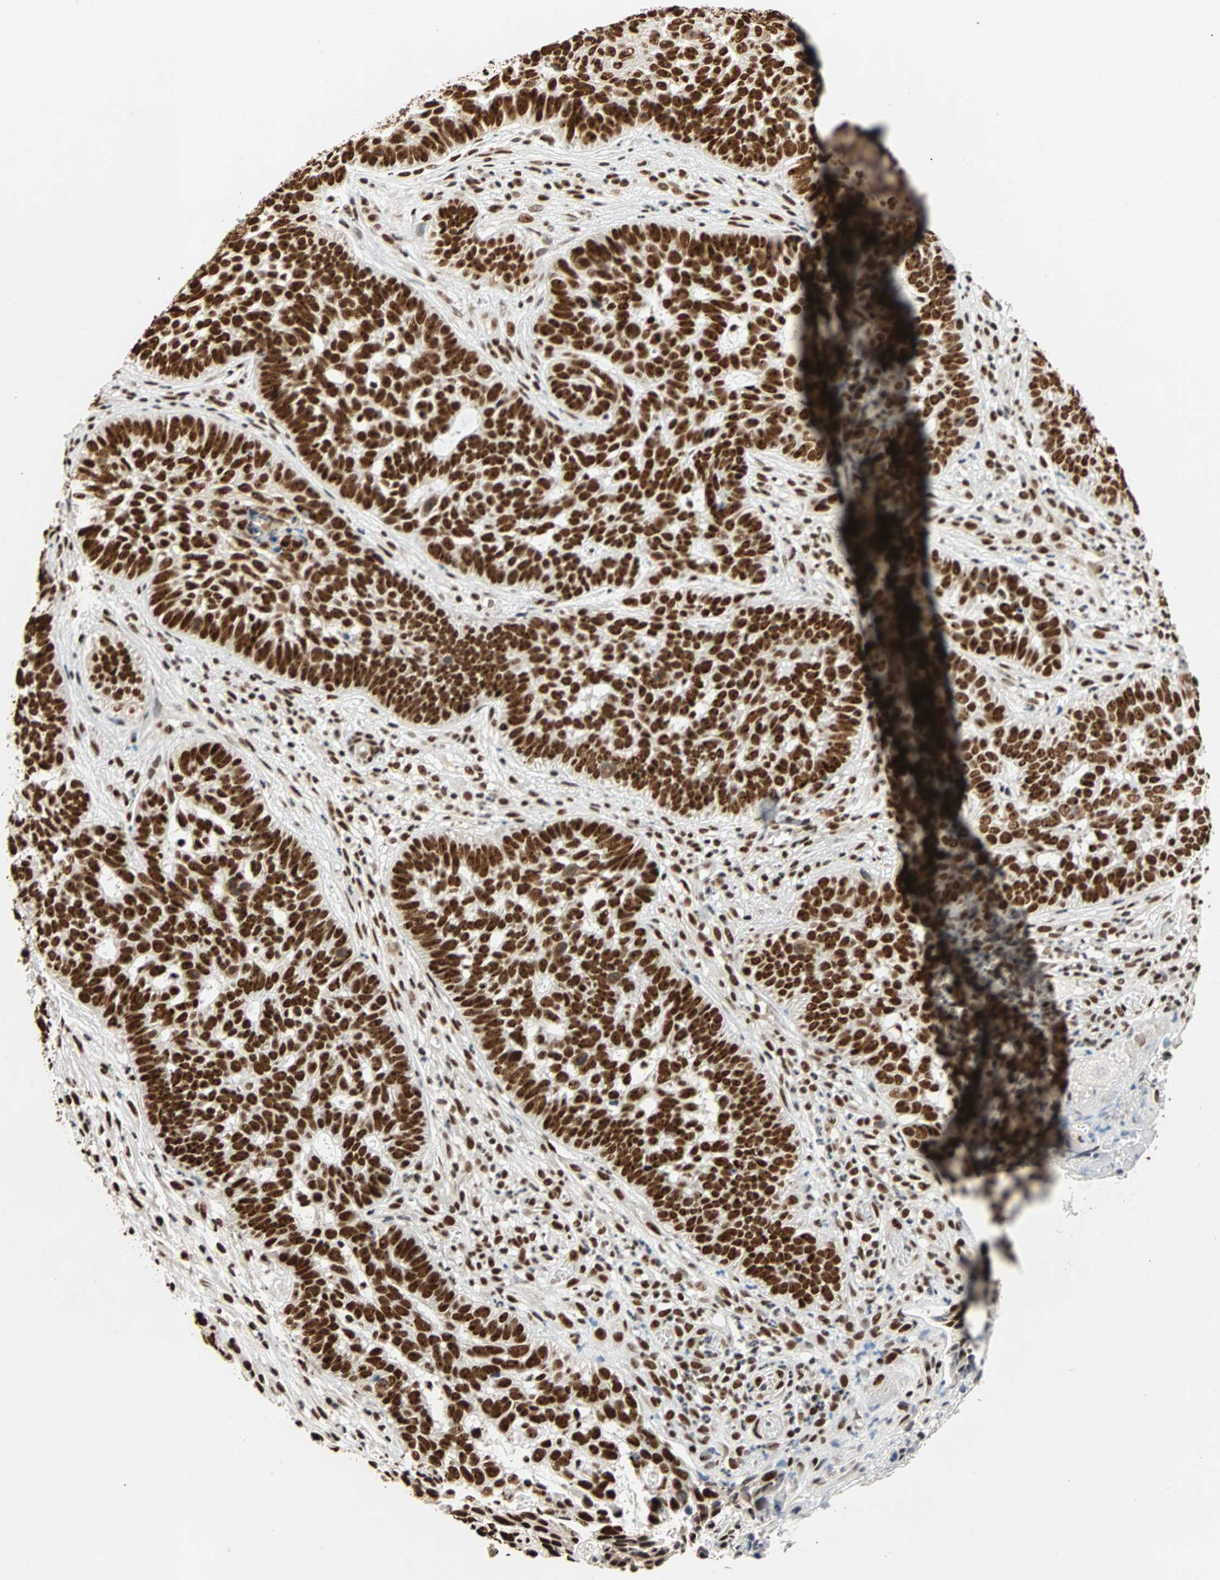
{"staining": {"intensity": "strong", "quantity": ">75%", "location": "nuclear"}, "tissue": "skin cancer", "cell_type": "Tumor cells", "image_type": "cancer", "snomed": [{"axis": "morphology", "description": "Basal cell carcinoma"}, {"axis": "topography", "description": "Skin"}], "caption": "Skin cancer (basal cell carcinoma) was stained to show a protein in brown. There is high levels of strong nuclear expression in approximately >75% of tumor cells.", "gene": "ILF2", "patient": {"sex": "male", "age": 87}}